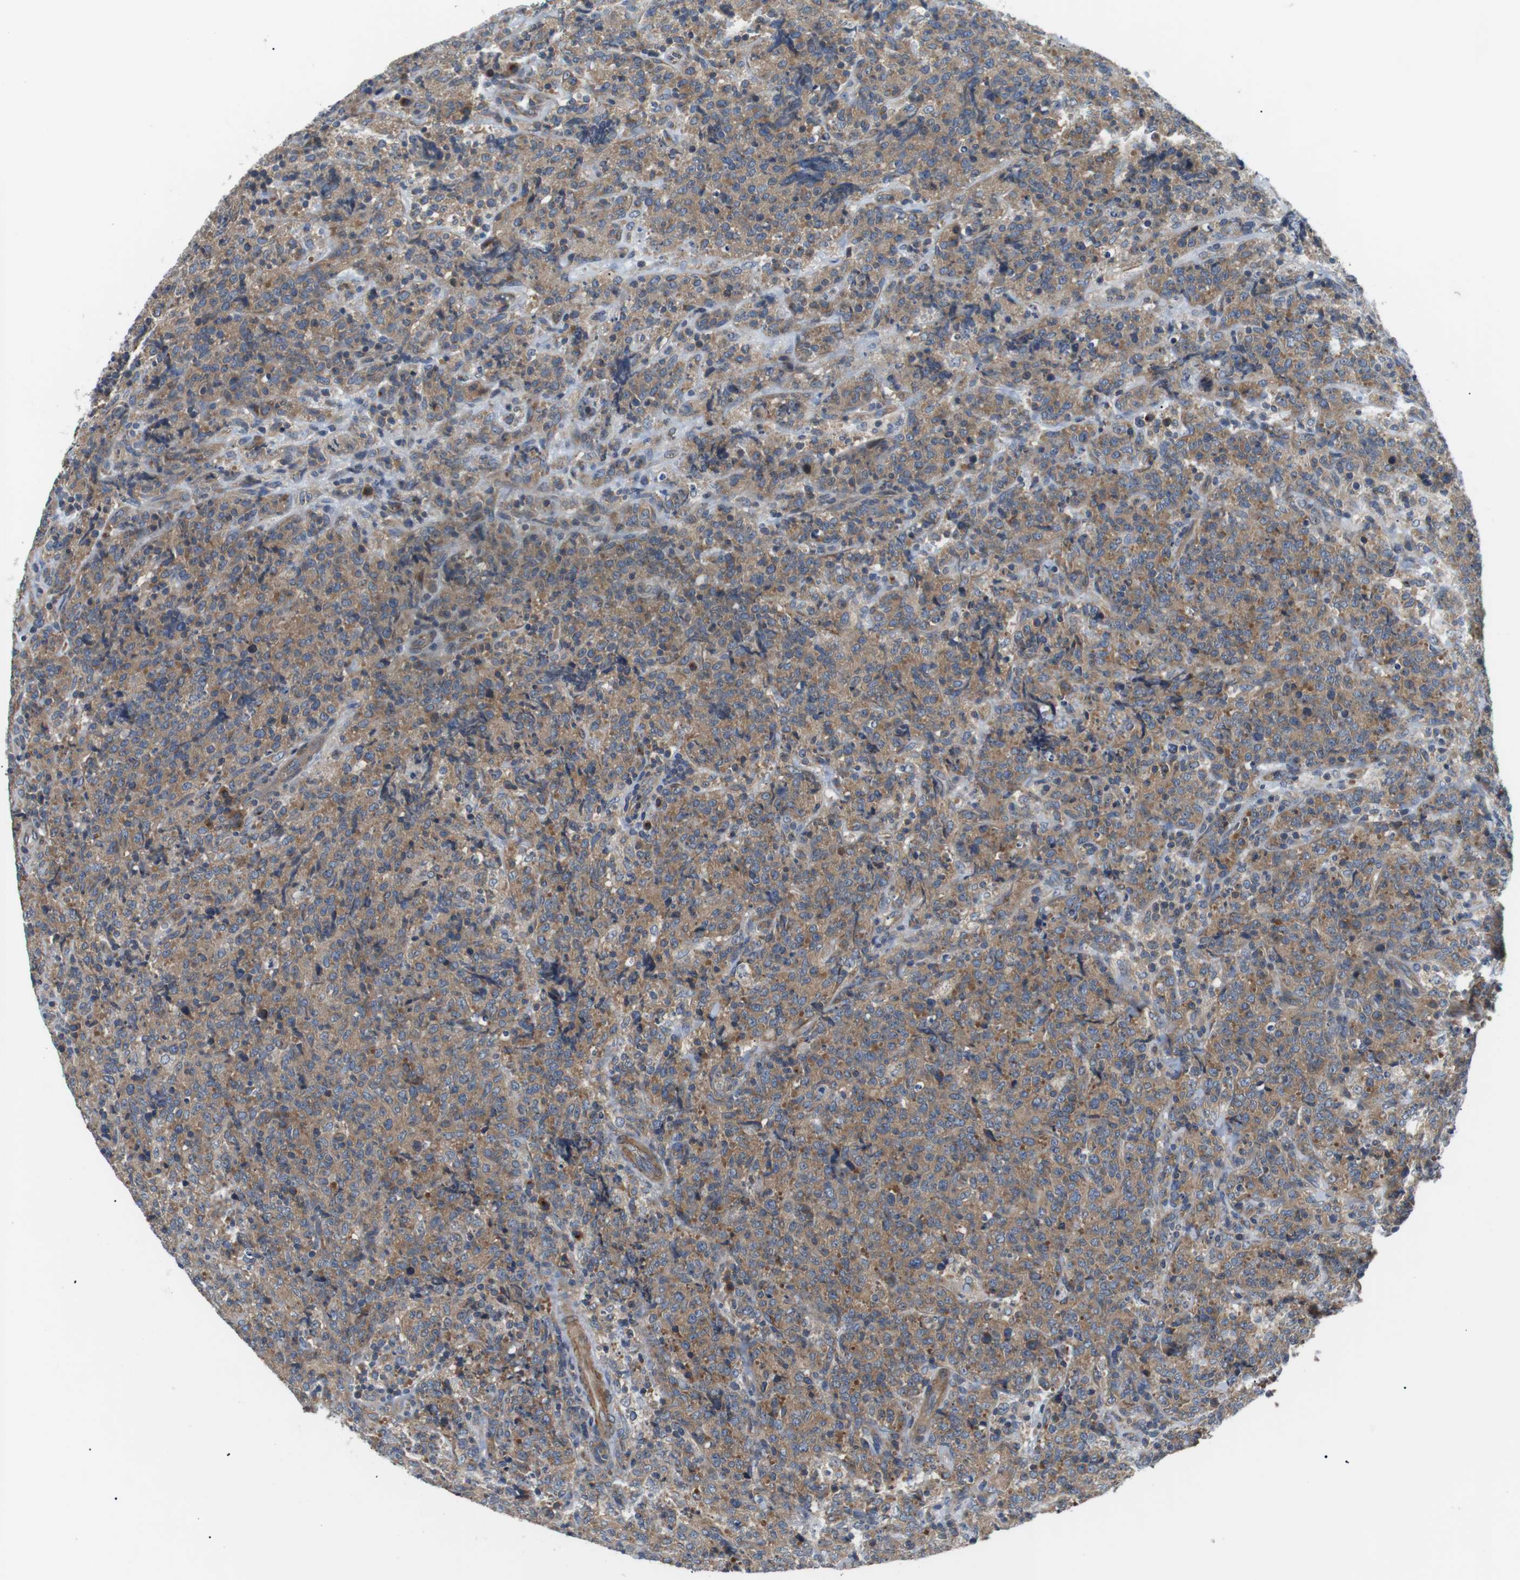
{"staining": {"intensity": "moderate", "quantity": ">75%", "location": "cytoplasmic/membranous"}, "tissue": "lymphoma", "cell_type": "Tumor cells", "image_type": "cancer", "snomed": [{"axis": "morphology", "description": "Malignant lymphoma, non-Hodgkin's type, High grade"}, {"axis": "topography", "description": "Tonsil"}], "caption": "Protein expression analysis of high-grade malignant lymphoma, non-Hodgkin's type shows moderate cytoplasmic/membranous positivity in approximately >75% of tumor cells.", "gene": "DIPK1A", "patient": {"sex": "female", "age": 36}}